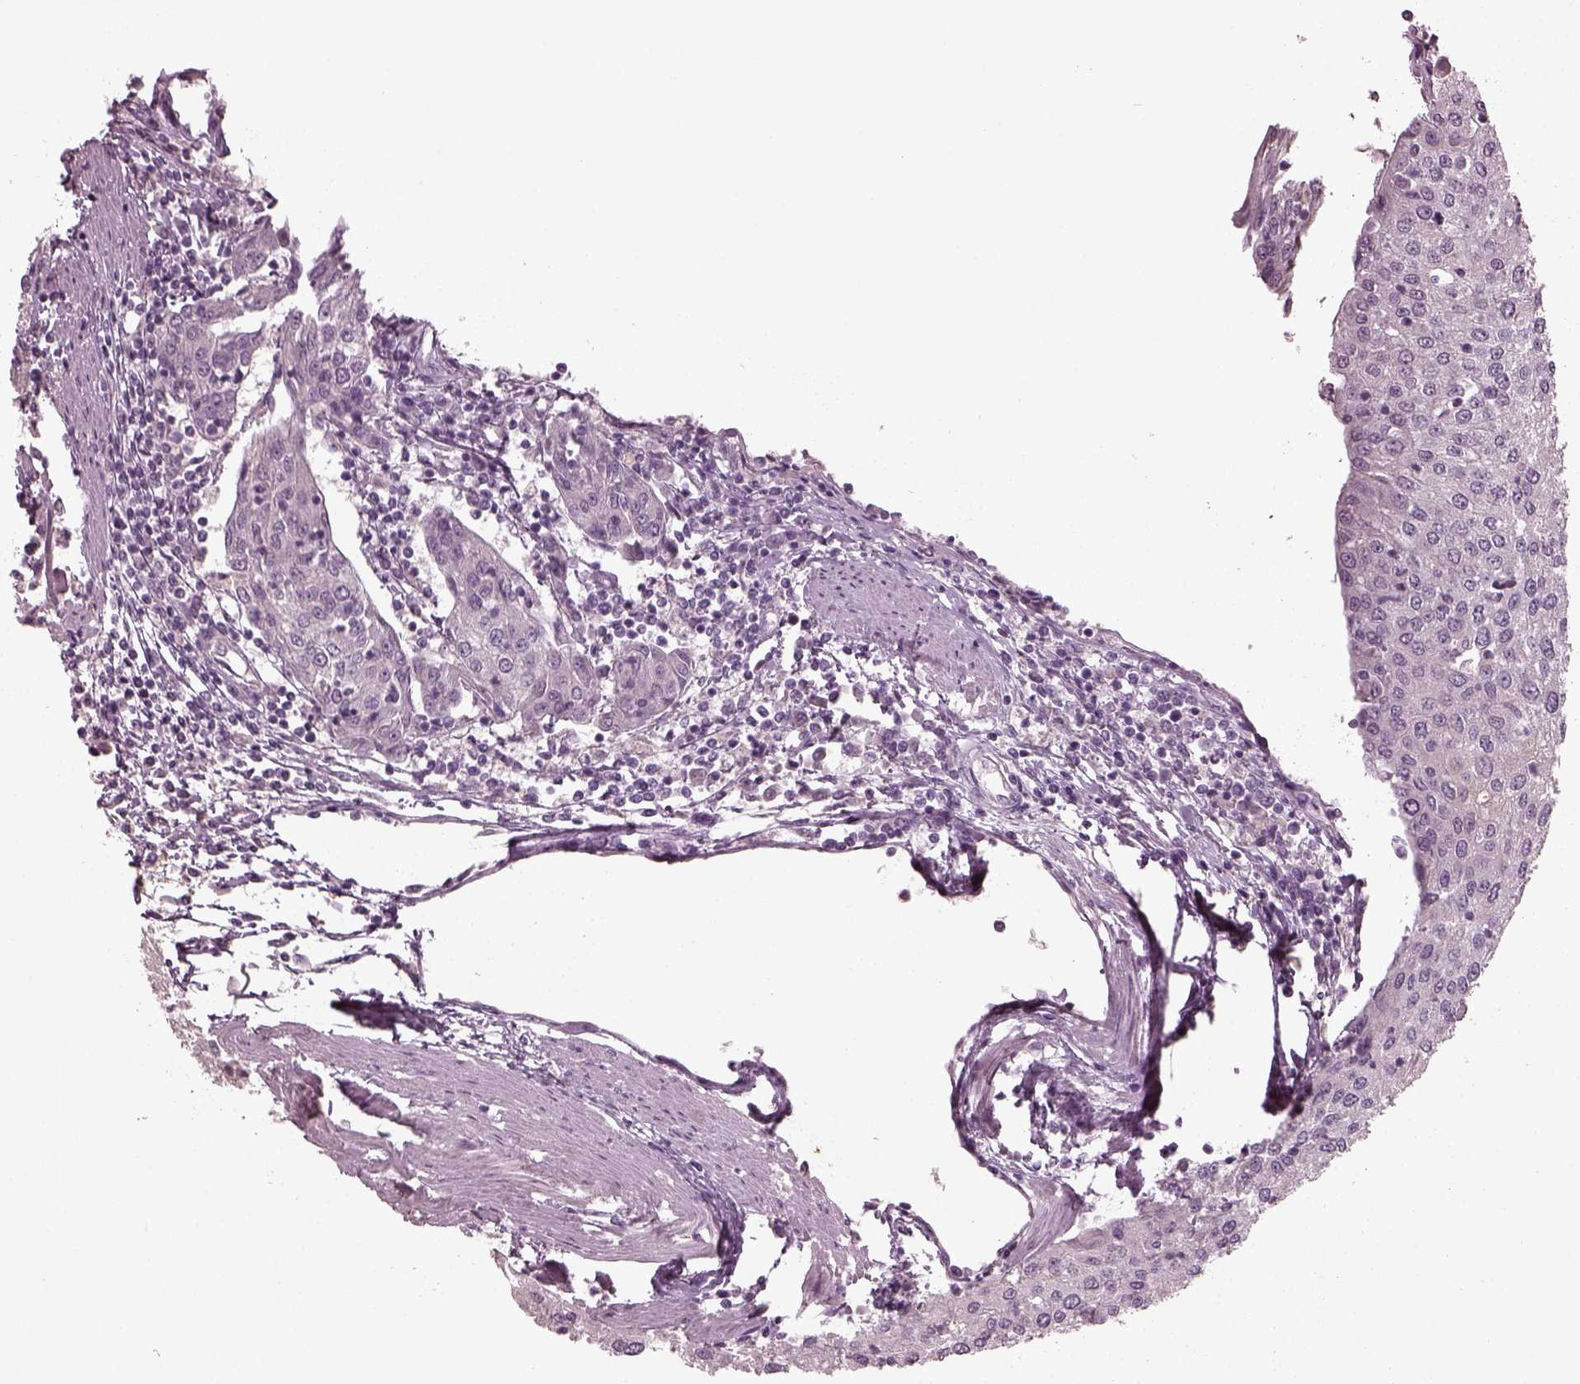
{"staining": {"intensity": "negative", "quantity": "none", "location": "none"}, "tissue": "urothelial cancer", "cell_type": "Tumor cells", "image_type": "cancer", "snomed": [{"axis": "morphology", "description": "Urothelial carcinoma, High grade"}, {"axis": "topography", "description": "Urinary bladder"}], "caption": "Human high-grade urothelial carcinoma stained for a protein using immunohistochemistry exhibits no staining in tumor cells.", "gene": "RCVRN", "patient": {"sex": "female", "age": 85}}